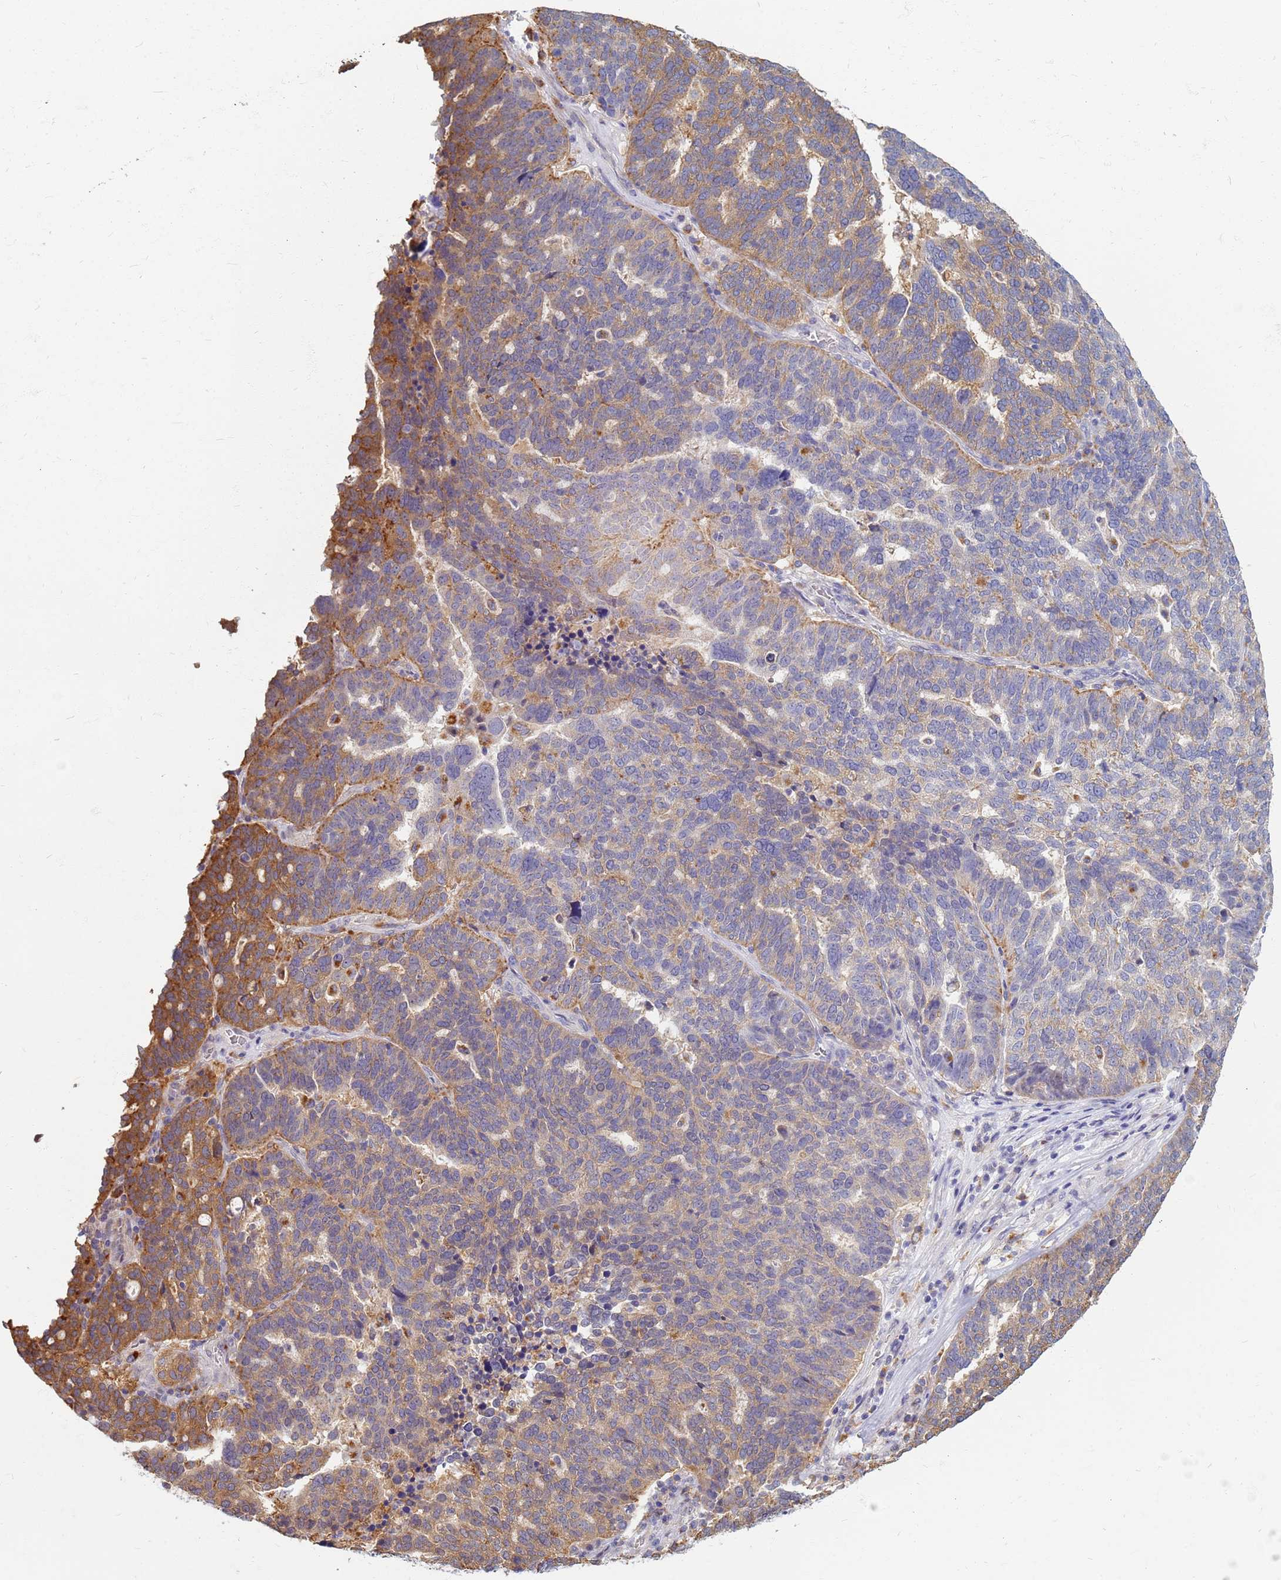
{"staining": {"intensity": "moderate", "quantity": "25%-75%", "location": "cytoplasmic/membranous"}, "tissue": "ovarian cancer", "cell_type": "Tumor cells", "image_type": "cancer", "snomed": [{"axis": "morphology", "description": "Cystadenocarcinoma, serous, NOS"}, {"axis": "topography", "description": "Ovary"}], "caption": "Protein staining by immunohistochemistry (IHC) shows moderate cytoplasmic/membranous expression in approximately 25%-75% of tumor cells in serous cystadenocarcinoma (ovarian).", "gene": "ATP6V1E1", "patient": {"sex": "female", "age": 59}}